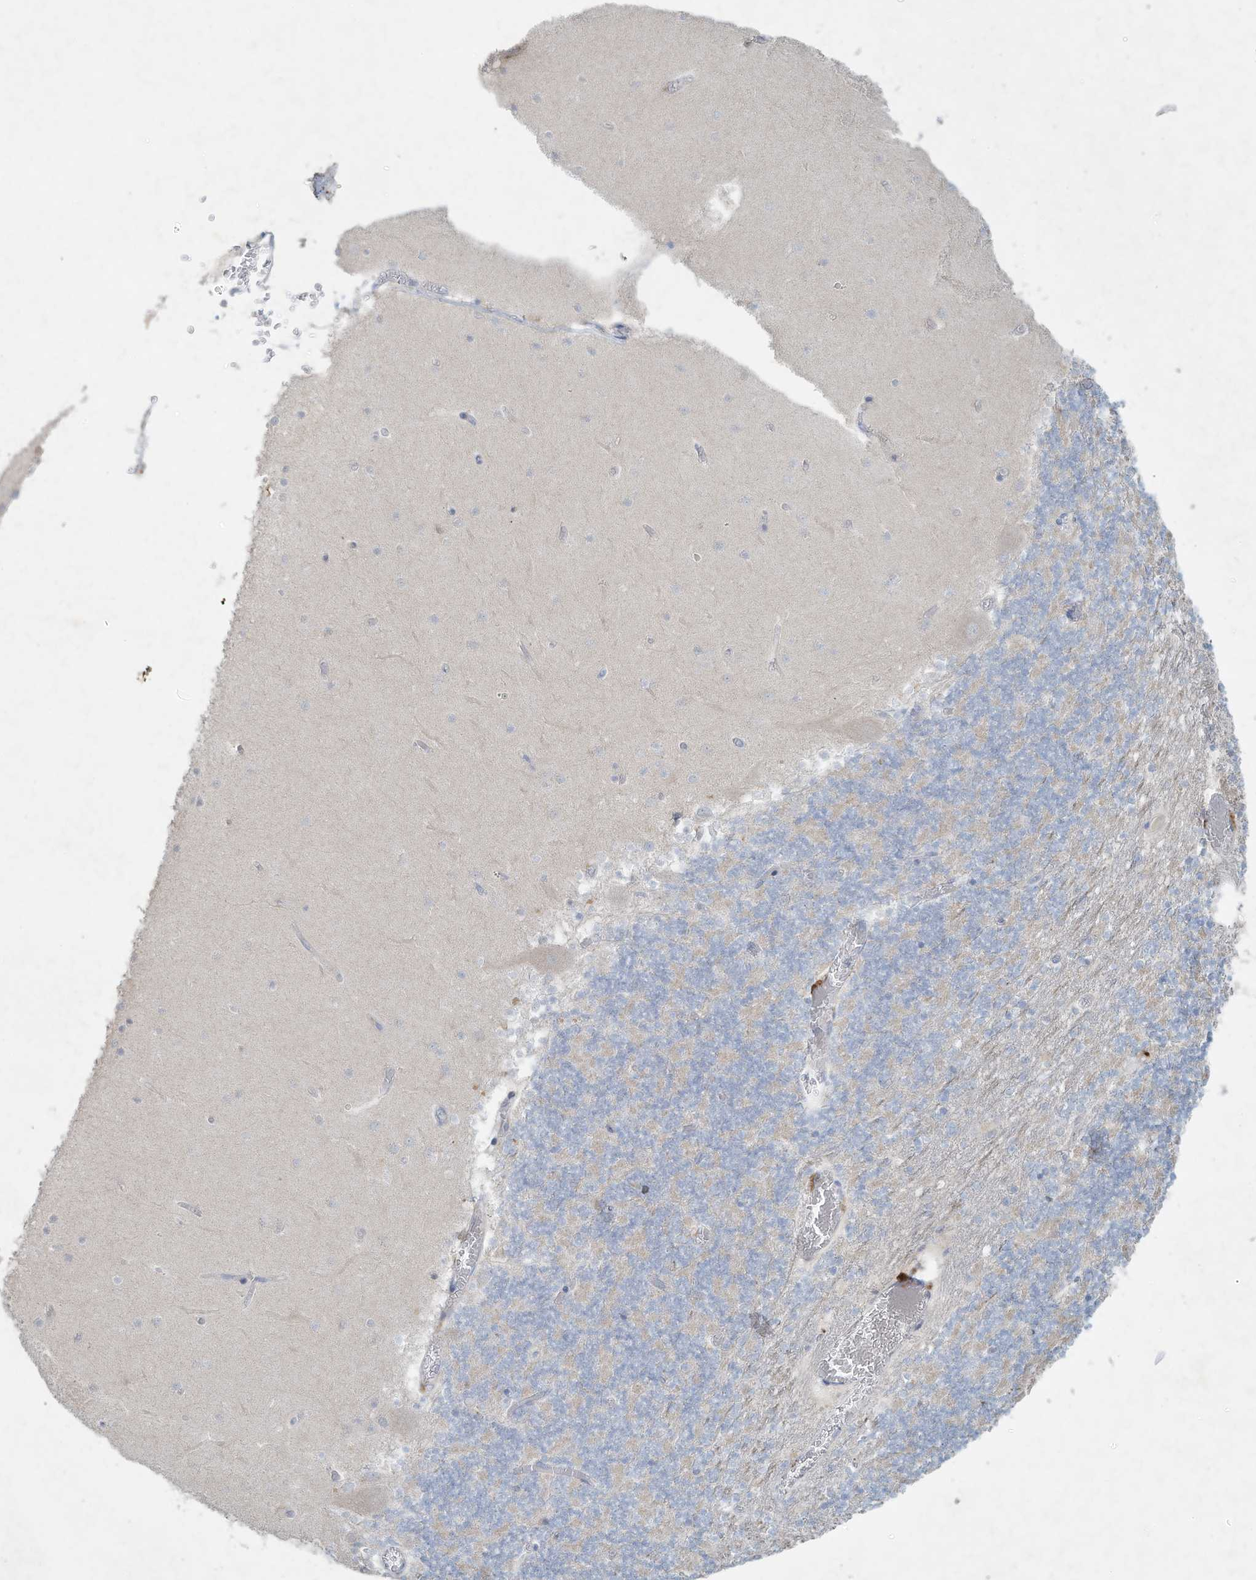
{"staining": {"intensity": "moderate", "quantity": "25%-75%", "location": "cytoplasmic/membranous"}, "tissue": "cerebellum", "cell_type": "Cells in granular layer", "image_type": "normal", "snomed": [{"axis": "morphology", "description": "Normal tissue, NOS"}, {"axis": "topography", "description": "Cerebellum"}], "caption": "Immunohistochemistry (IHC) histopathology image of normal cerebellum: human cerebellum stained using IHC displays medium levels of moderate protein expression localized specifically in the cytoplasmic/membranous of cells in granular layer, appearing as a cytoplasmic/membranous brown color.", "gene": "TUBE1", "patient": {"sex": "female", "age": 28}}